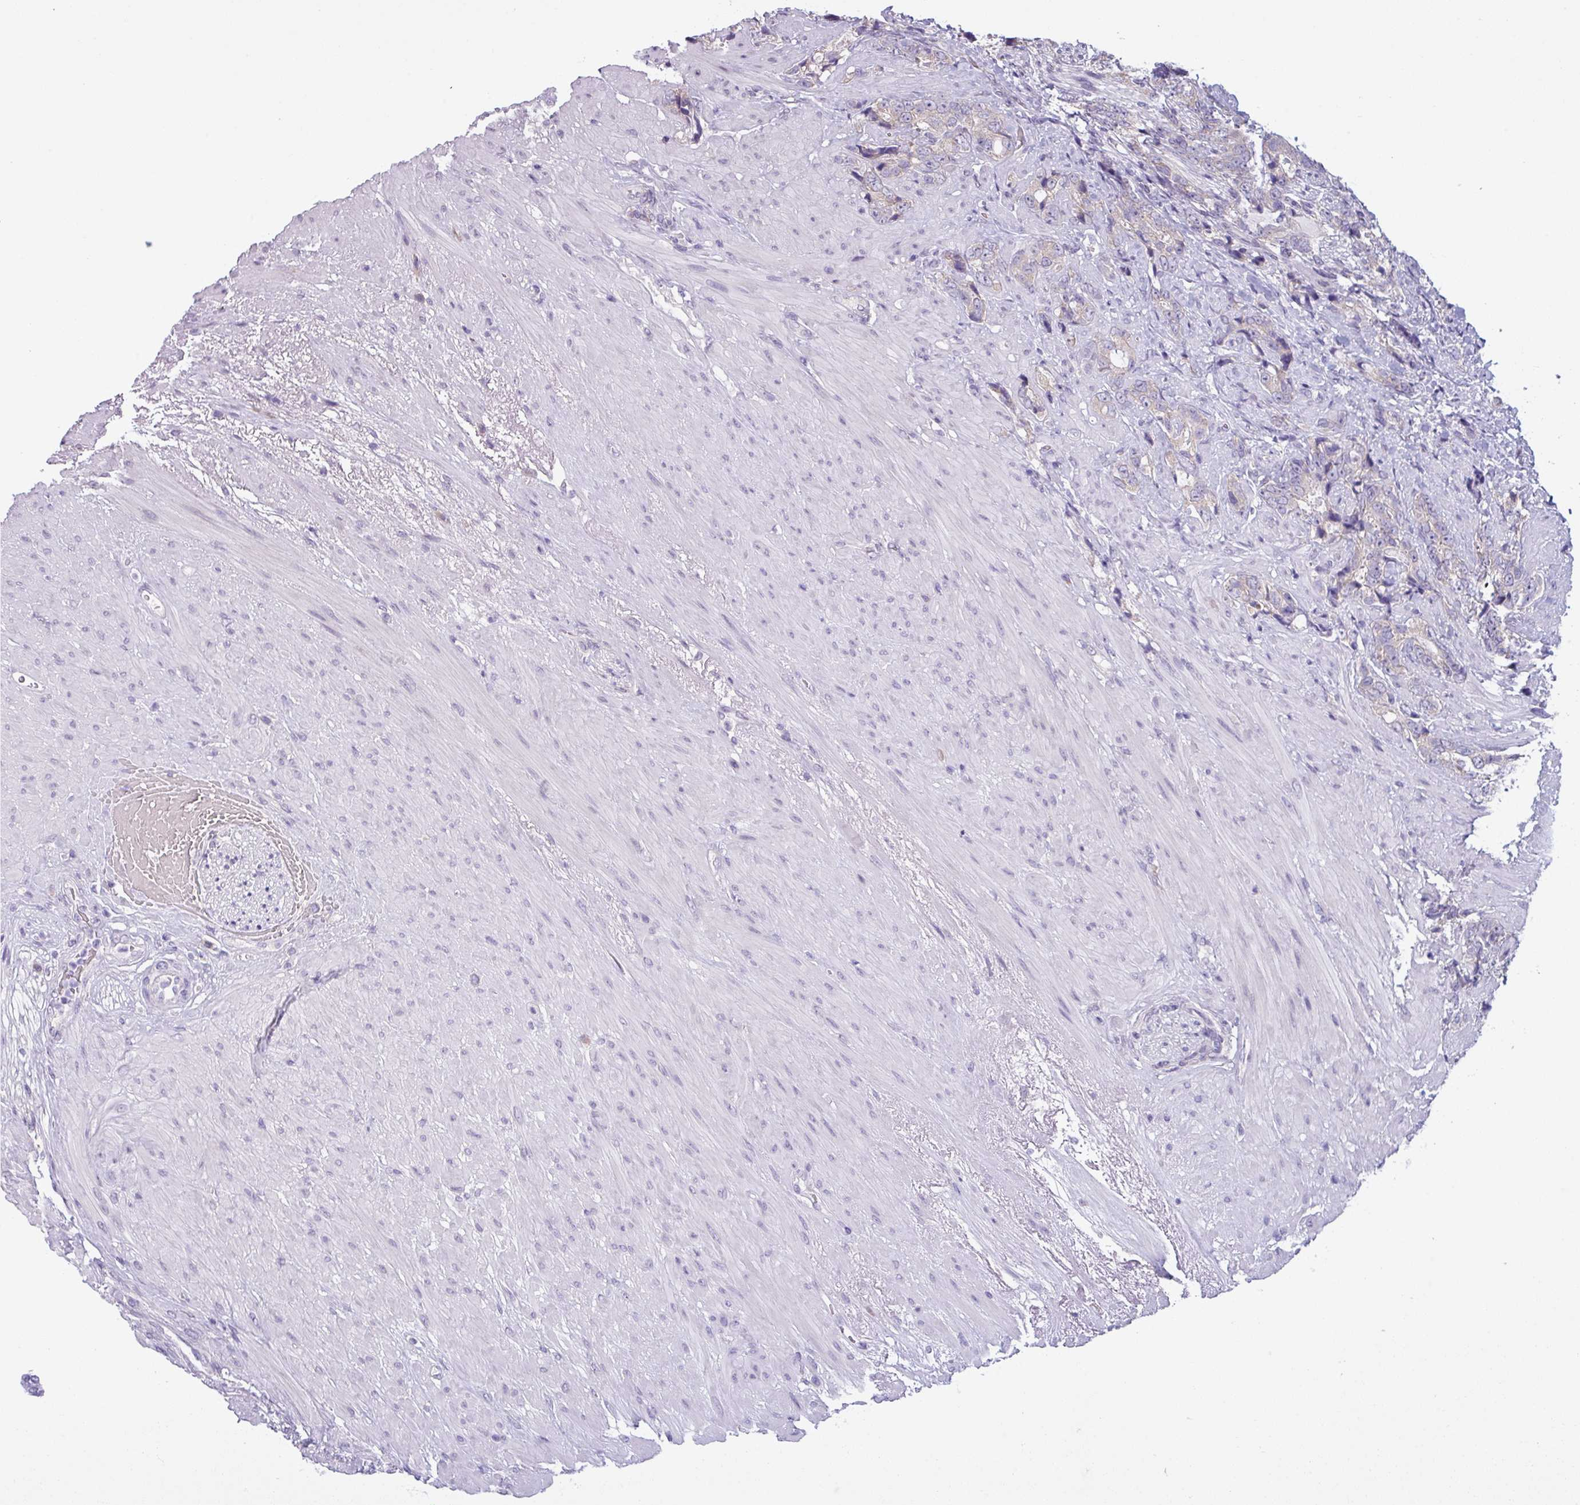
{"staining": {"intensity": "negative", "quantity": "none", "location": "none"}, "tissue": "prostate cancer", "cell_type": "Tumor cells", "image_type": "cancer", "snomed": [{"axis": "morphology", "description": "Adenocarcinoma, High grade"}, {"axis": "topography", "description": "Prostate"}], "caption": "Prostate cancer stained for a protein using immunohistochemistry (IHC) shows no staining tumor cells.", "gene": "C20orf27", "patient": {"sex": "male", "age": 74}}